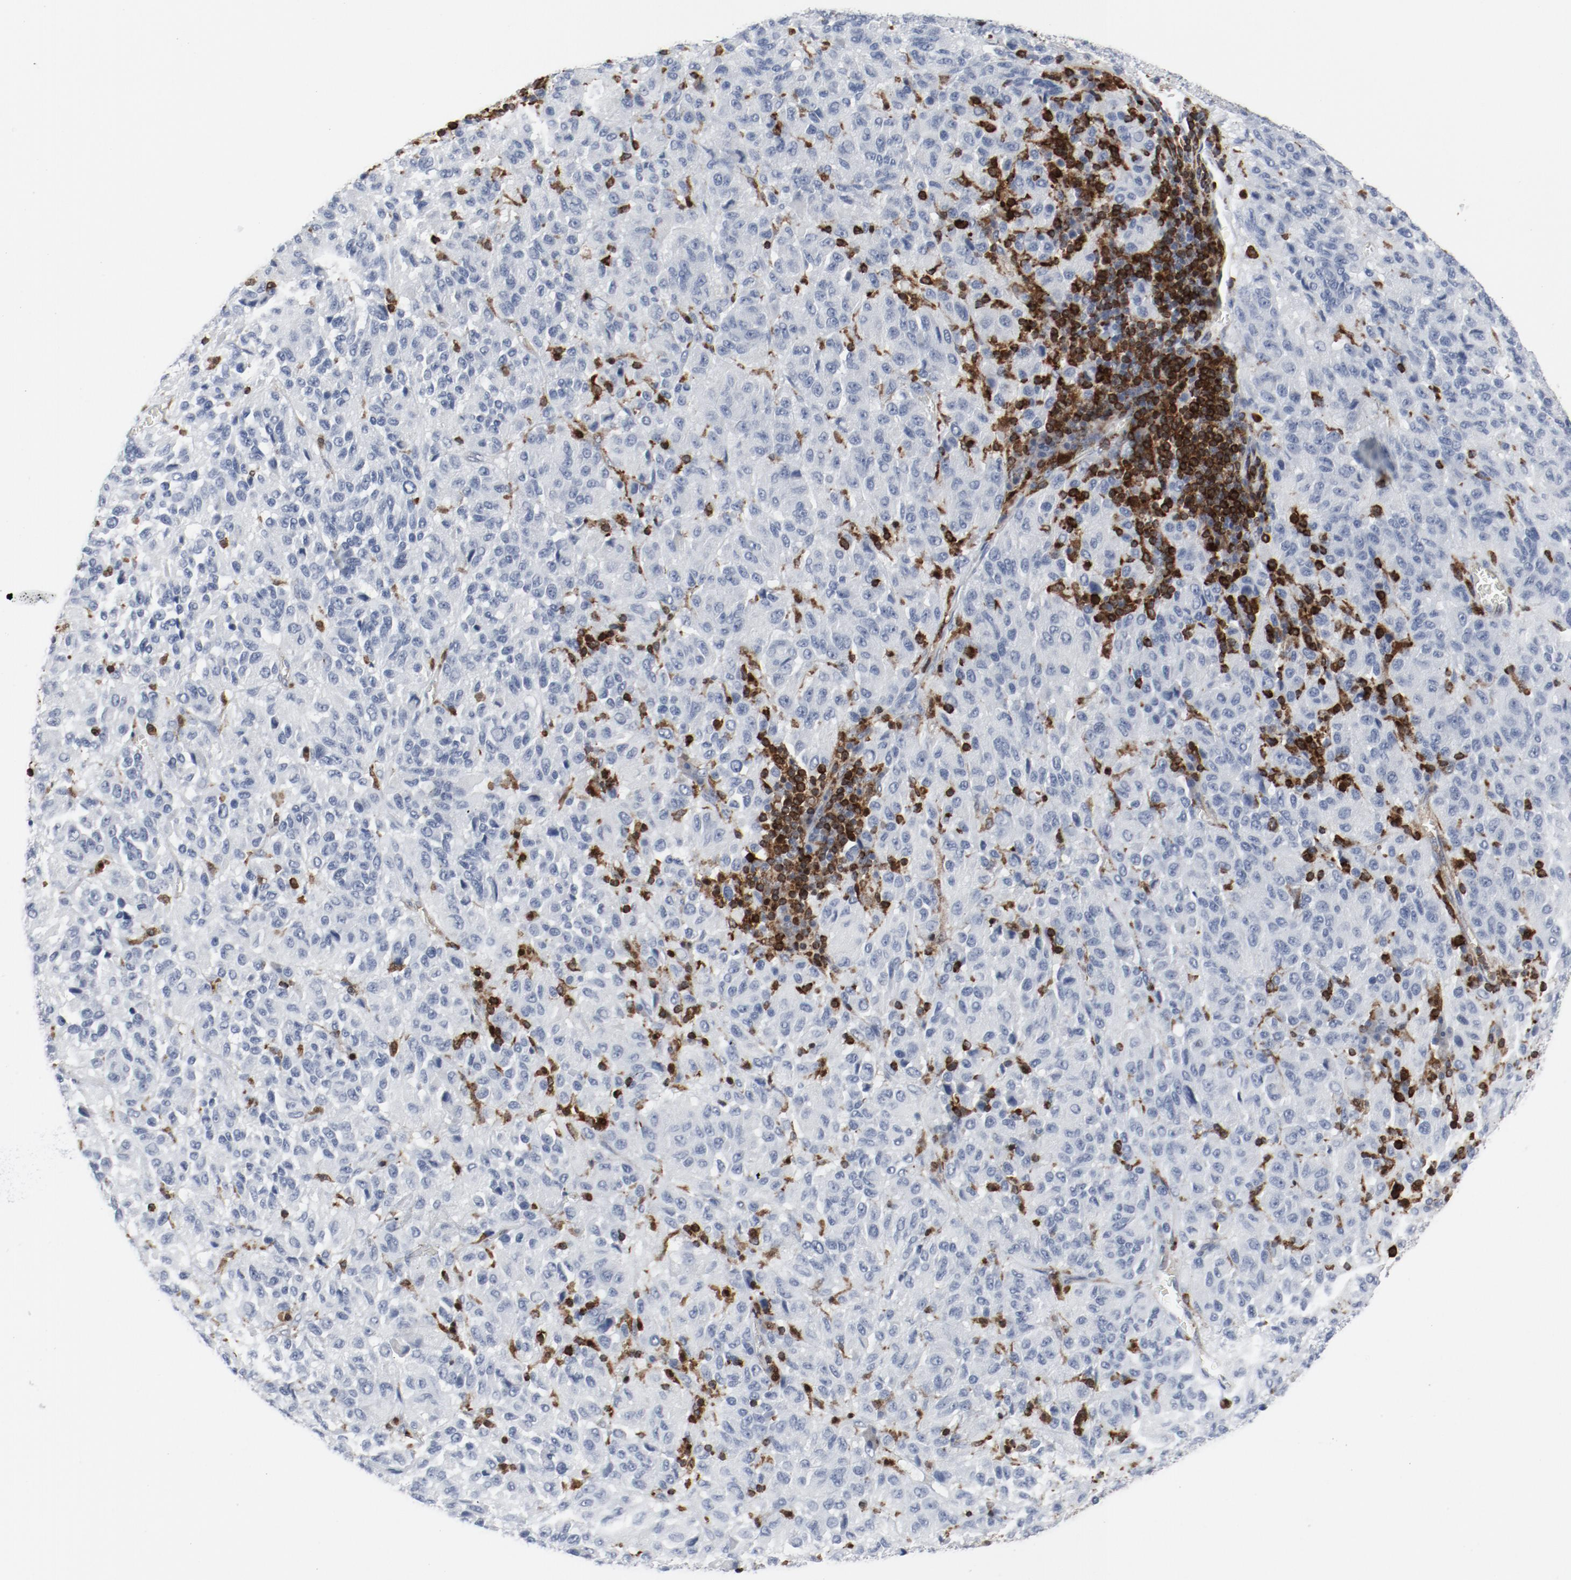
{"staining": {"intensity": "negative", "quantity": "none", "location": "none"}, "tissue": "melanoma", "cell_type": "Tumor cells", "image_type": "cancer", "snomed": [{"axis": "morphology", "description": "Malignant melanoma, Metastatic site"}, {"axis": "topography", "description": "Lung"}], "caption": "The immunohistochemistry histopathology image has no significant positivity in tumor cells of melanoma tissue.", "gene": "LCP2", "patient": {"sex": "male", "age": 64}}